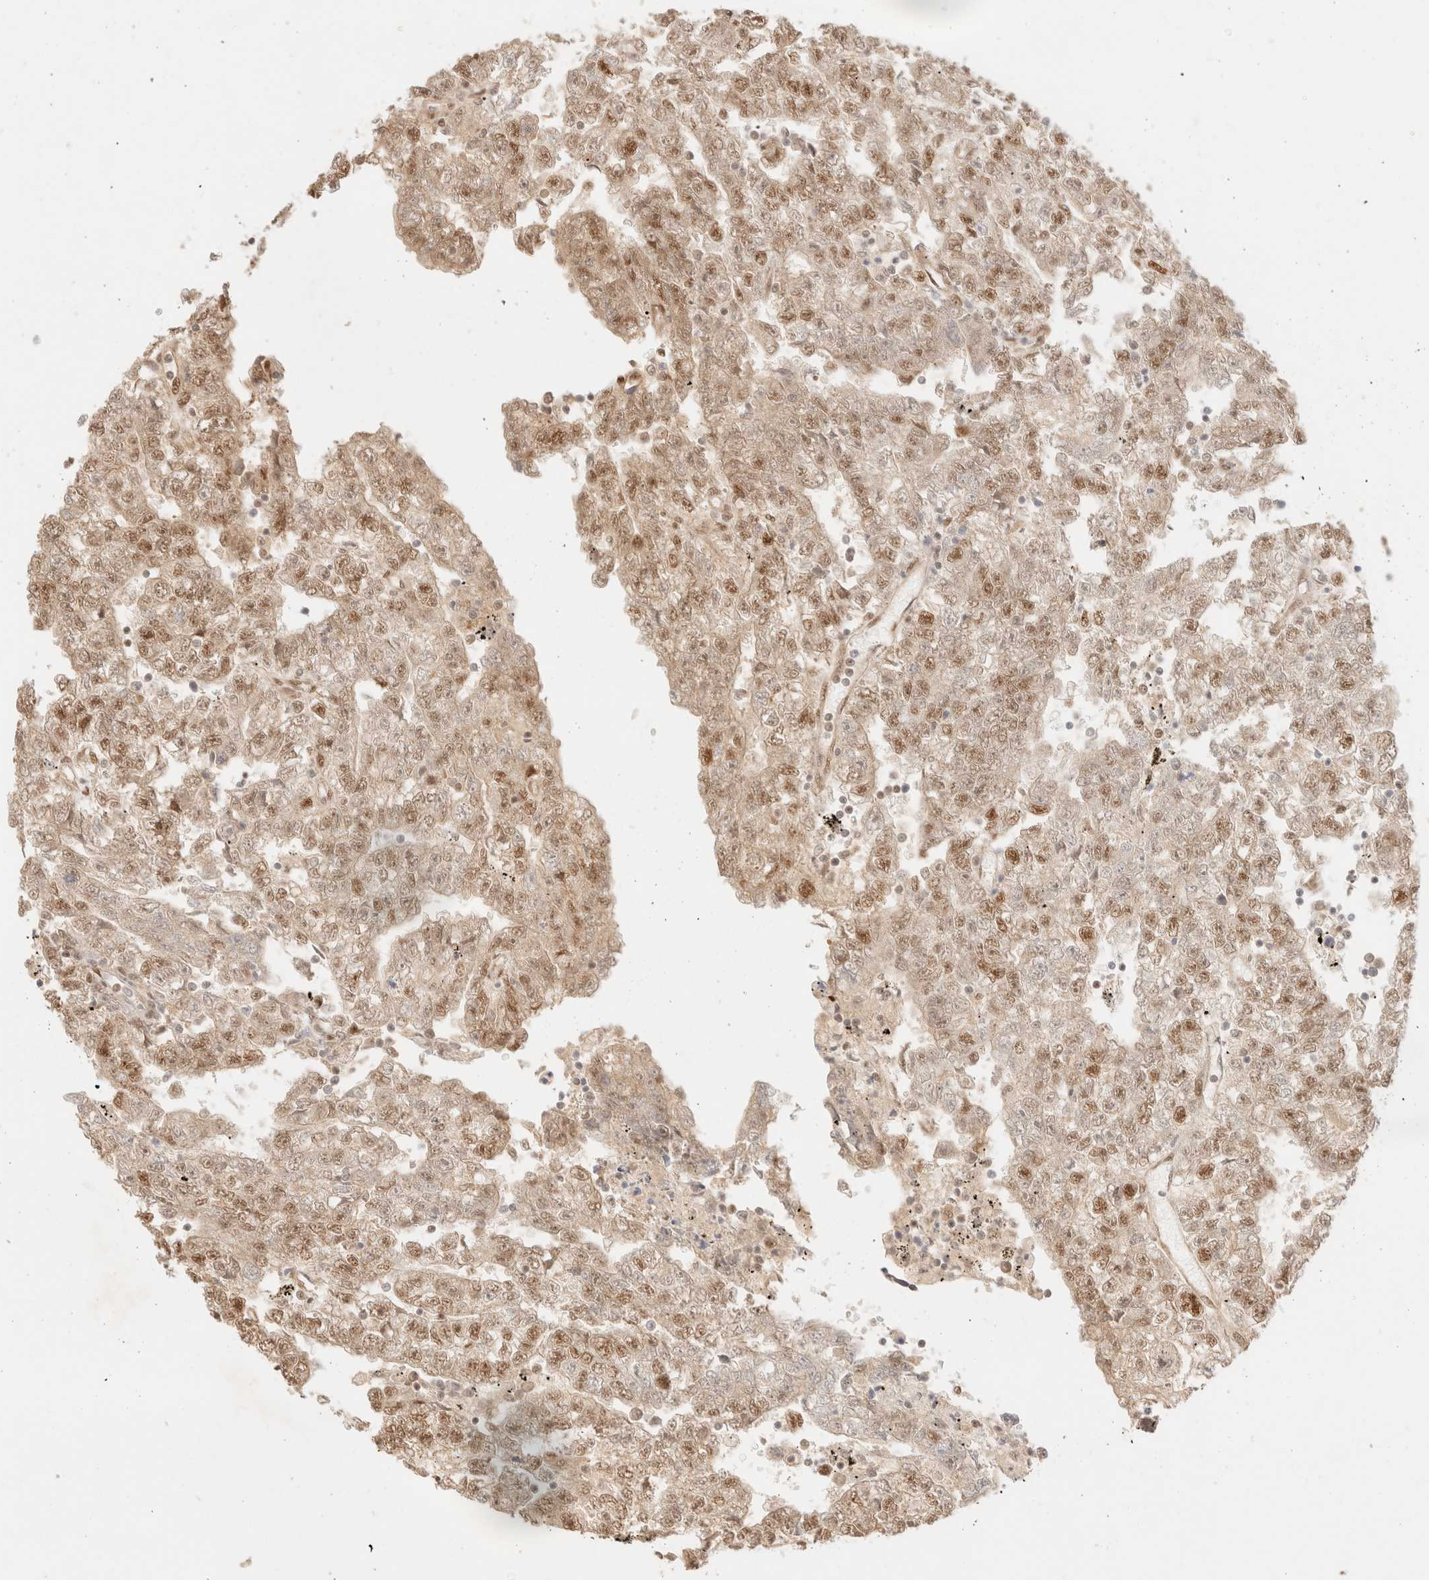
{"staining": {"intensity": "moderate", "quantity": ">75%", "location": "nuclear"}, "tissue": "testis cancer", "cell_type": "Tumor cells", "image_type": "cancer", "snomed": [{"axis": "morphology", "description": "Carcinoma, Embryonal, NOS"}, {"axis": "topography", "description": "Testis"}], "caption": "Testis cancer stained with a protein marker reveals moderate staining in tumor cells.", "gene": "ZNF768", "patient": {"sex": "male", "age": 25}}